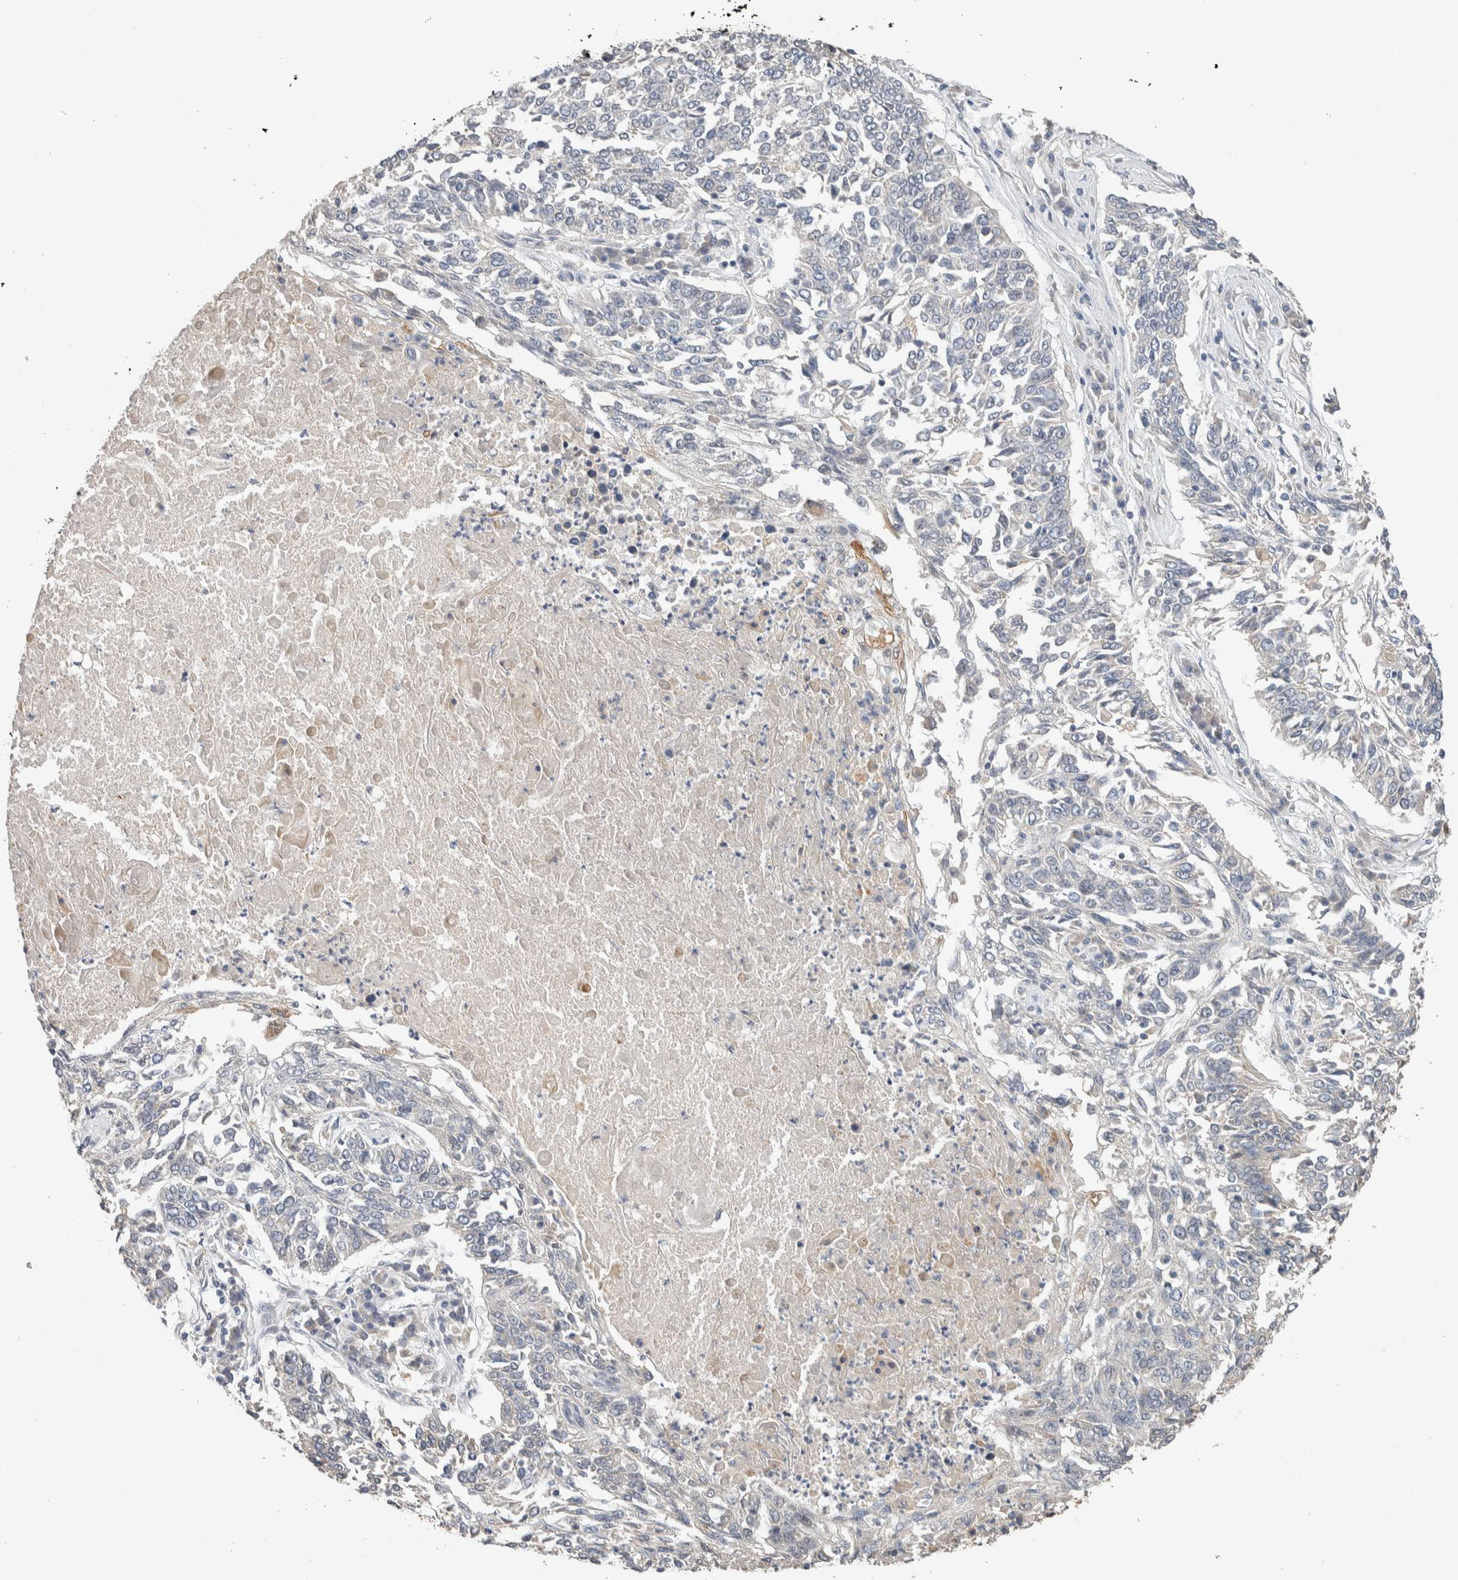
{"staining": {"intensity": "negative", "quantity": "none", "location": "none"}, "tissue": "lung cancer", "cell_type": "Tumor cells", "image_type": "cancer", "snomed": [{"axis": "morphology", "description": "Normal tissue, NOS"}, {"axis": "morphology", "description": "Squamous cell carcinoma, NOS"}, {"axis": "topography", "description": "Cartilage tissue"}, {"axis": "topography", "description": "Bronchus"}, {"axis": "topography", "description": "Lung"}], "caption": "The micrograph exhibits no staining of tumor cells in squamous cell carcinoma (lung).", "gene": "CYSRT1", "patient": {"sex": "female", "age": 49}}